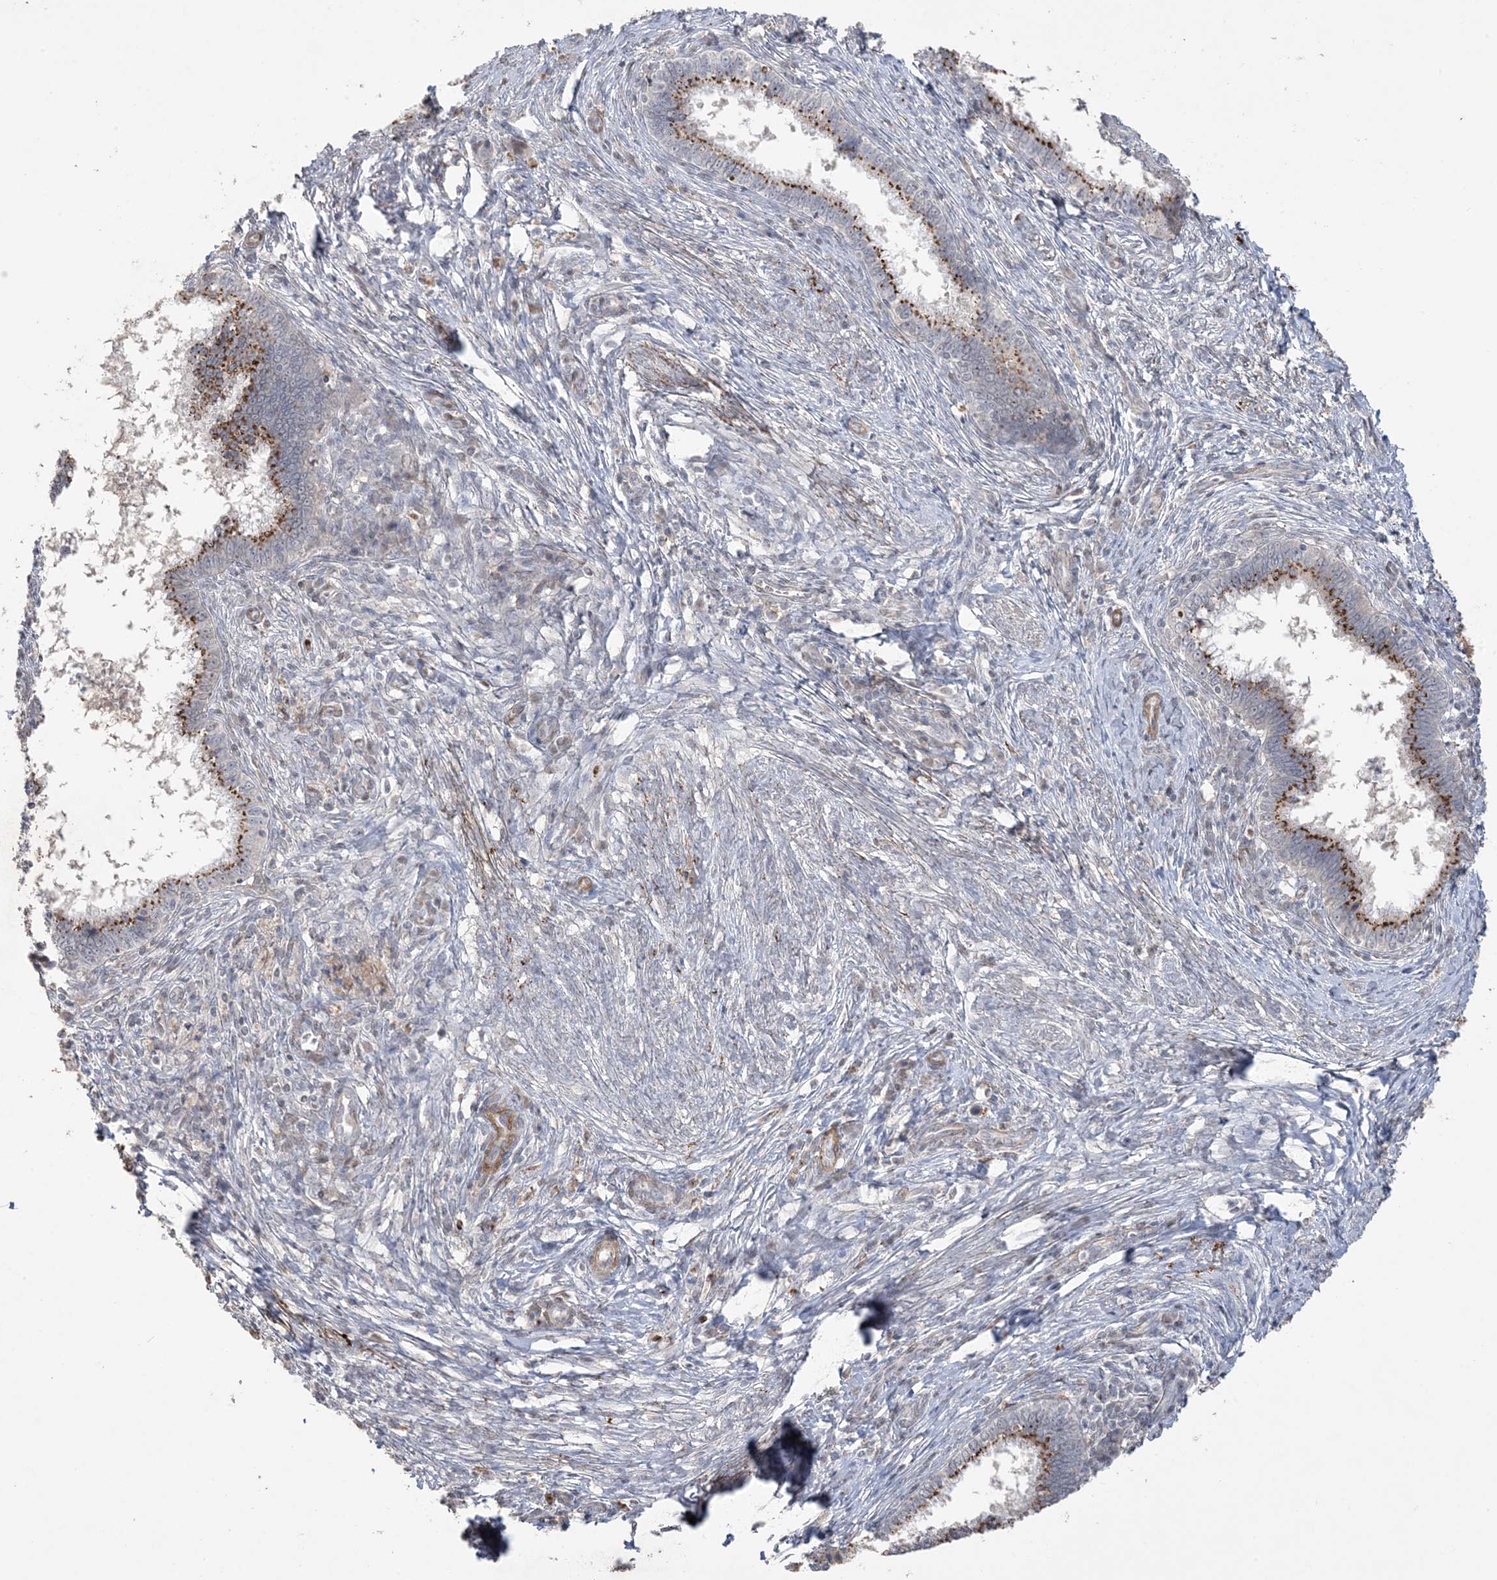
{"staining": {"intensity": "moderate", "quantity": ">75%", "location": "cytoplasmic/membranous"}, "tissue": "cervical cancer", "cell_type": "Tumor cells", "image_type": "cancer", "snomed": [{"axis": "morphology", "description": "Adenocarcinoma, NOS"}, {"axis": "topography", "description": "Cervix"}], "caption": "An immunohistochemistry micrograph of tumor tissue is shown. Protein staining in brown highlights moderate cytoplasmic/membranous positivity in adenocarcinoma (cervical) within tumor cells. (DAB = brown stain, brightfield microscopy at high magnification).", "gene": "XRN1", "patient": {"sex": "female", "age": 36}}